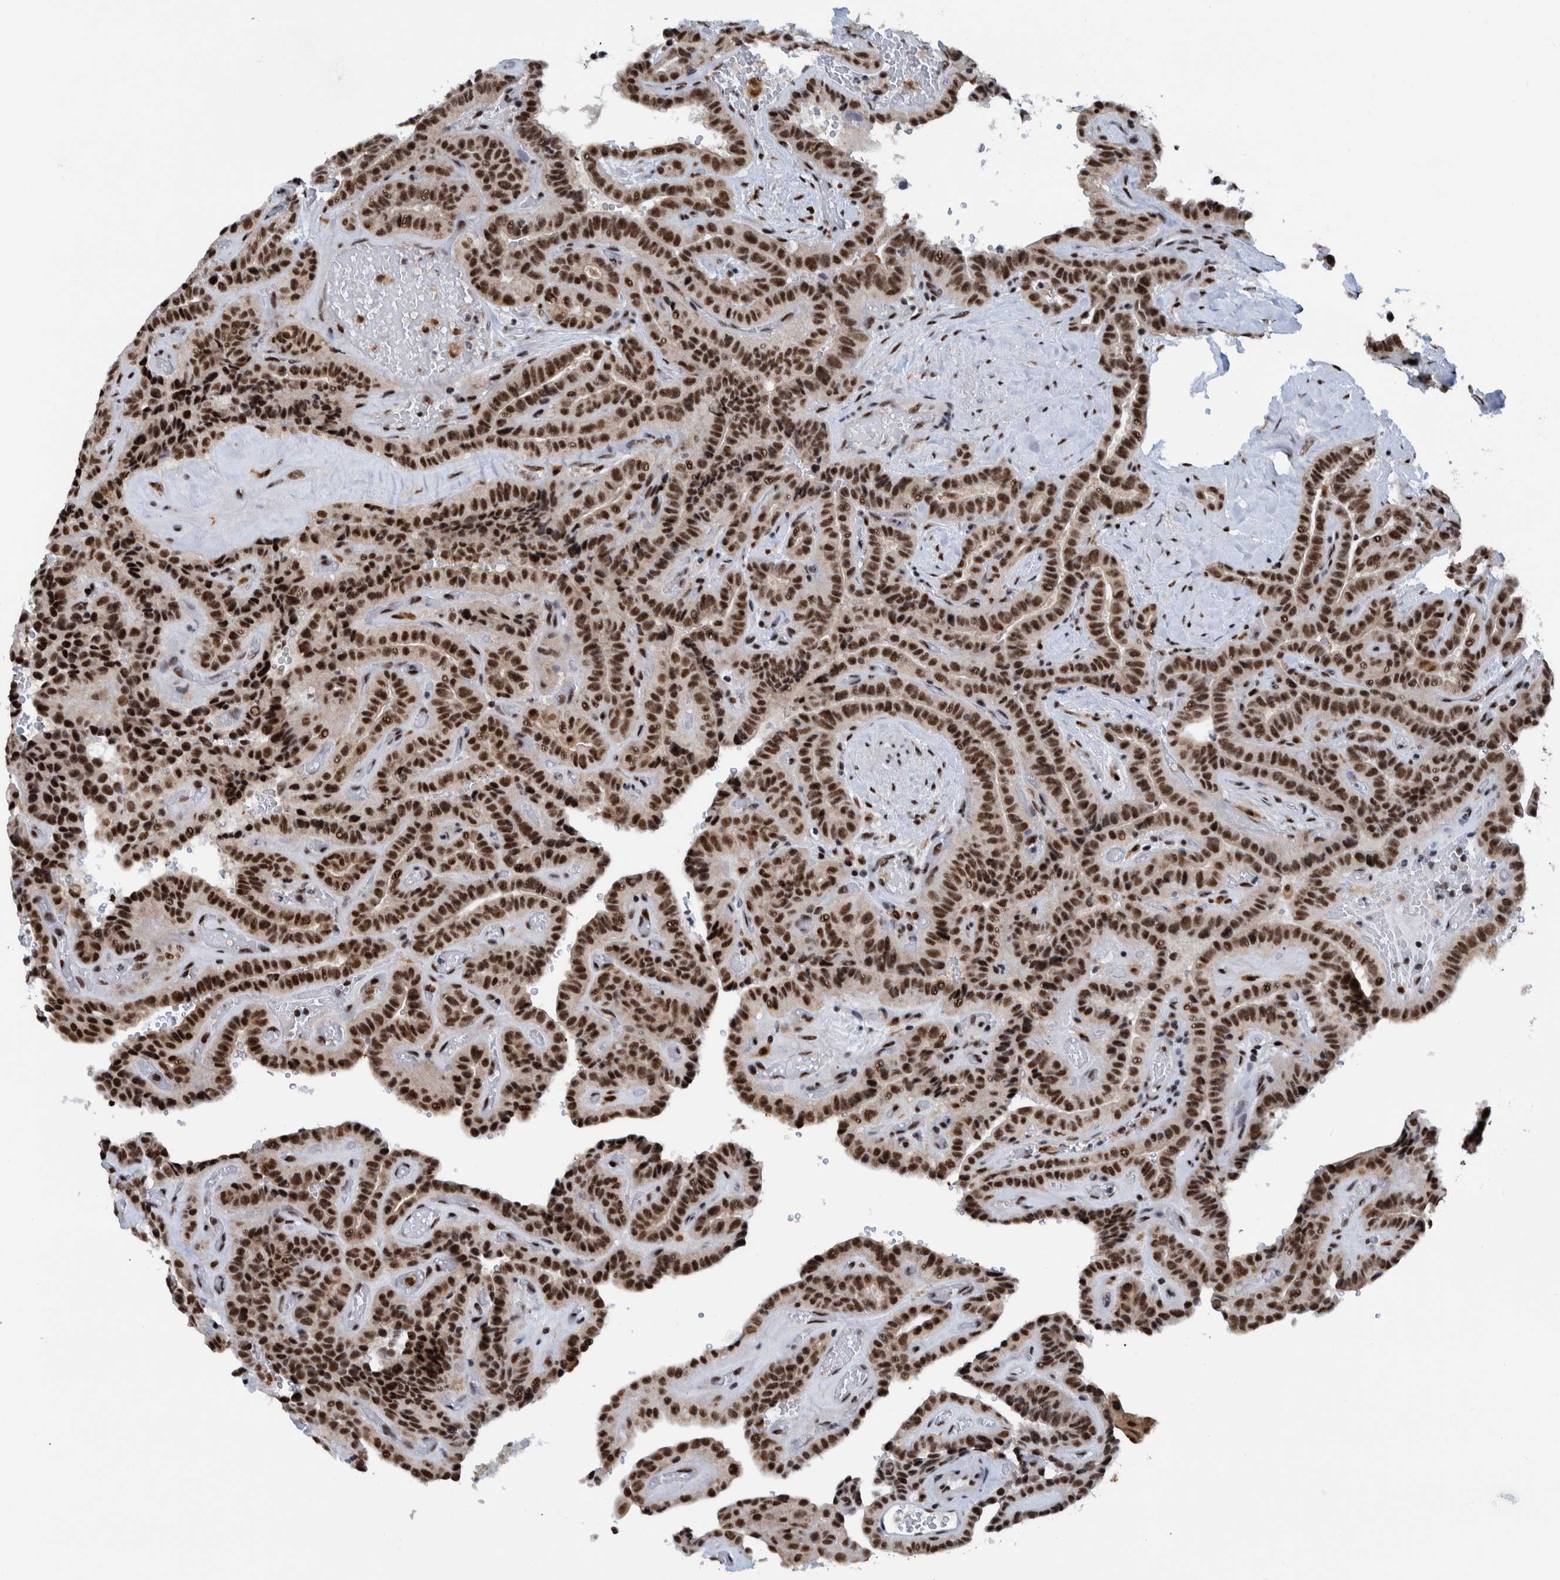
{"staining": {"intensity": "strong", "quantity": ">75%", "location": "nuclear"}, "tissue": "thyroid cancer", "cell_type": "Tumor cells", "image_type": "cancer", "snomed": [{"axis": "morphology", "description": "Papillary adenocarcinoma, NOS"}, {"axis": "topography", "description": "Thyroid gland"}], "caption": "High-magnification brightfield microscopy of papillary adenocarcinoma (thyroid) stained with DAB (3,3'-diaminobenzidine) (brown) and counterstained with hematoxylin (blue). tumor cells exhibit strong nuclear positivity is seen in approximately>75% of cells.", "gene": "EFTUD2", "patient": {"sex": "male", "age": 77}}